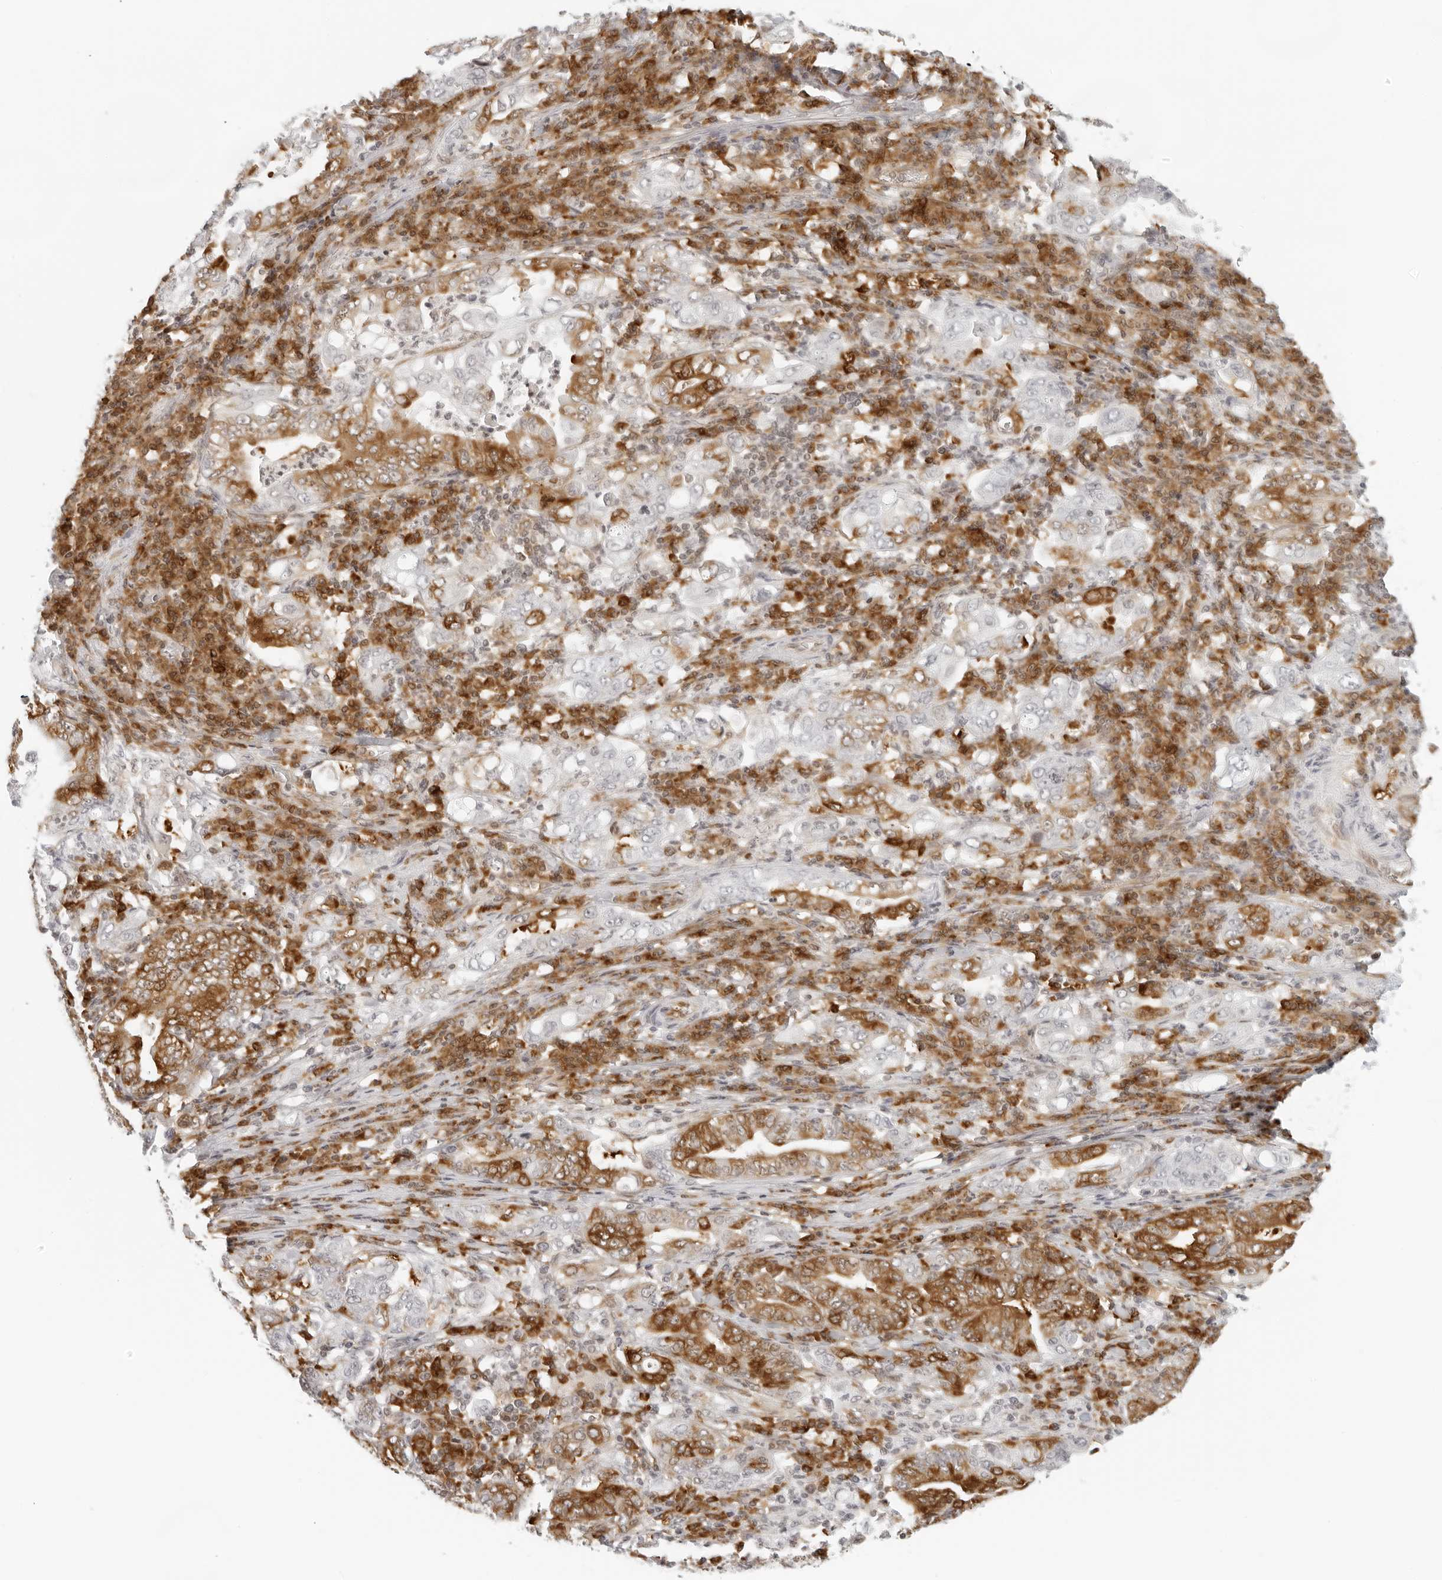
{"staining": {"intensity": "strong", "quantity": "25%-75%", "location": "cytoplasmic/membranous"}, "tissue": "stomach cancer", "cell_type": "Tumor cells", "image_type": "cancer", "snomed": [{"axis": "morphology", "description": "Normal tissue, NOS"}, {"axis": "morphology", "description": "Adenocarcinoma, NOS"}, {"axis": "topography", "description": "Esophagus"}, {"axis": "topography", "description": "Stomach, upper"}, {"axis": "topography", "description": "Peripheral nerve tissue"}], "caption": "Tumor cells show high levels of strong cytoplasmic/membranous staining in about 25%-75% of cells in human adenocarcinoma (stomach).", "gene": "EIF4G1", "patient": {"sex": "male", "age": 62}}